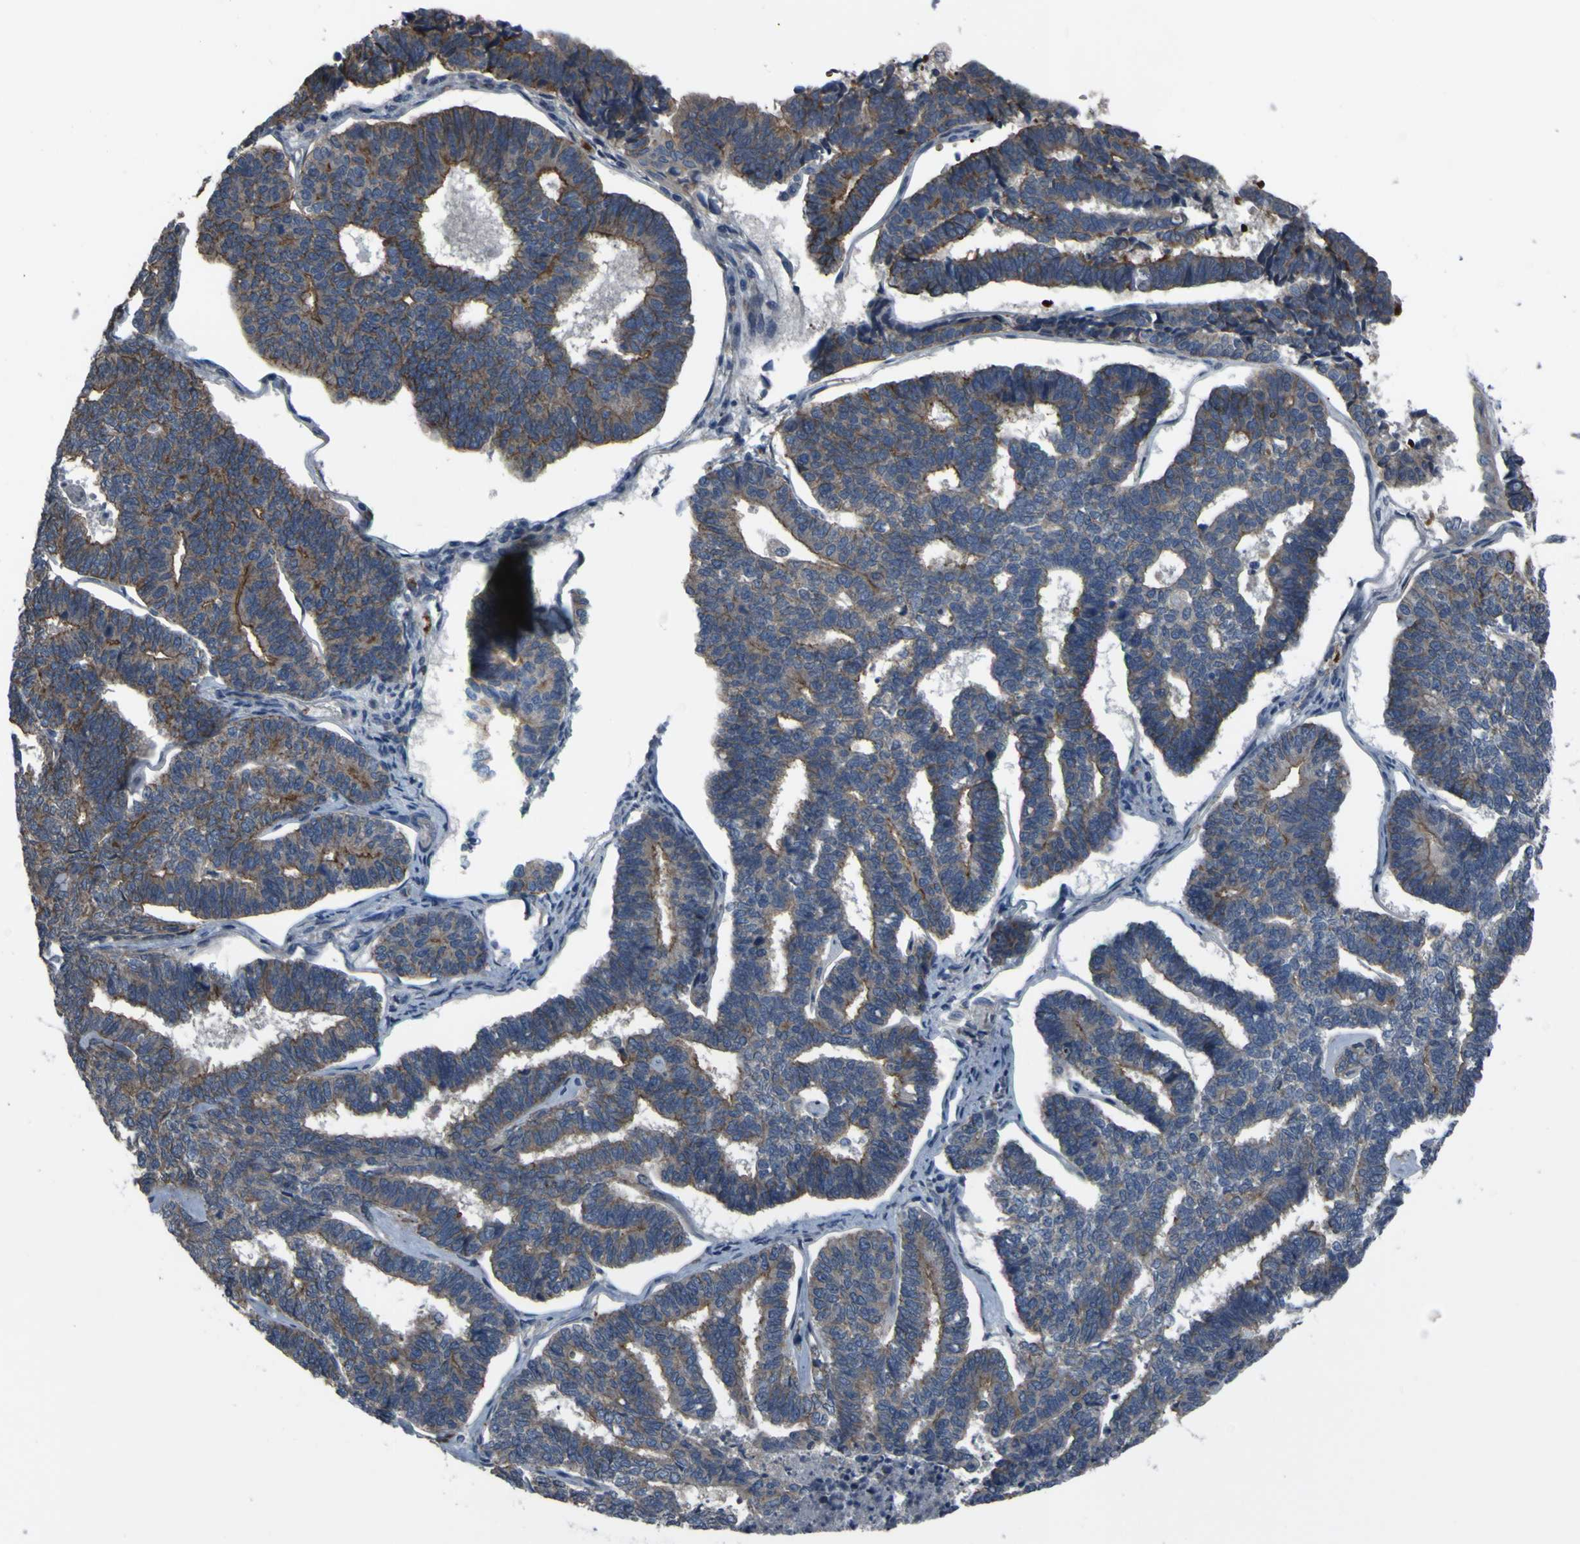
{"staining": {"intensity": "weak", "quantity": ">75%", "location": "cytoplasmic/membranous"}, "tissue": "endometrial cancer", "cell_type": "Tumor cells", "image_type": "cancer", "snomed": [{"axis": "morphology", "description": "Adenocarcinoma, NOS"}, {"axis": "topography", "description": "Endometrium"}], "caption": "Endometrial adenocarcinoma stained for a protein (brown) exhibits weak cytoplasmic/membranous positive positivity in about >75% of tumor cells.", "gene": "GRAMD1A", "patient": {"sex": "female", "age": 70}}